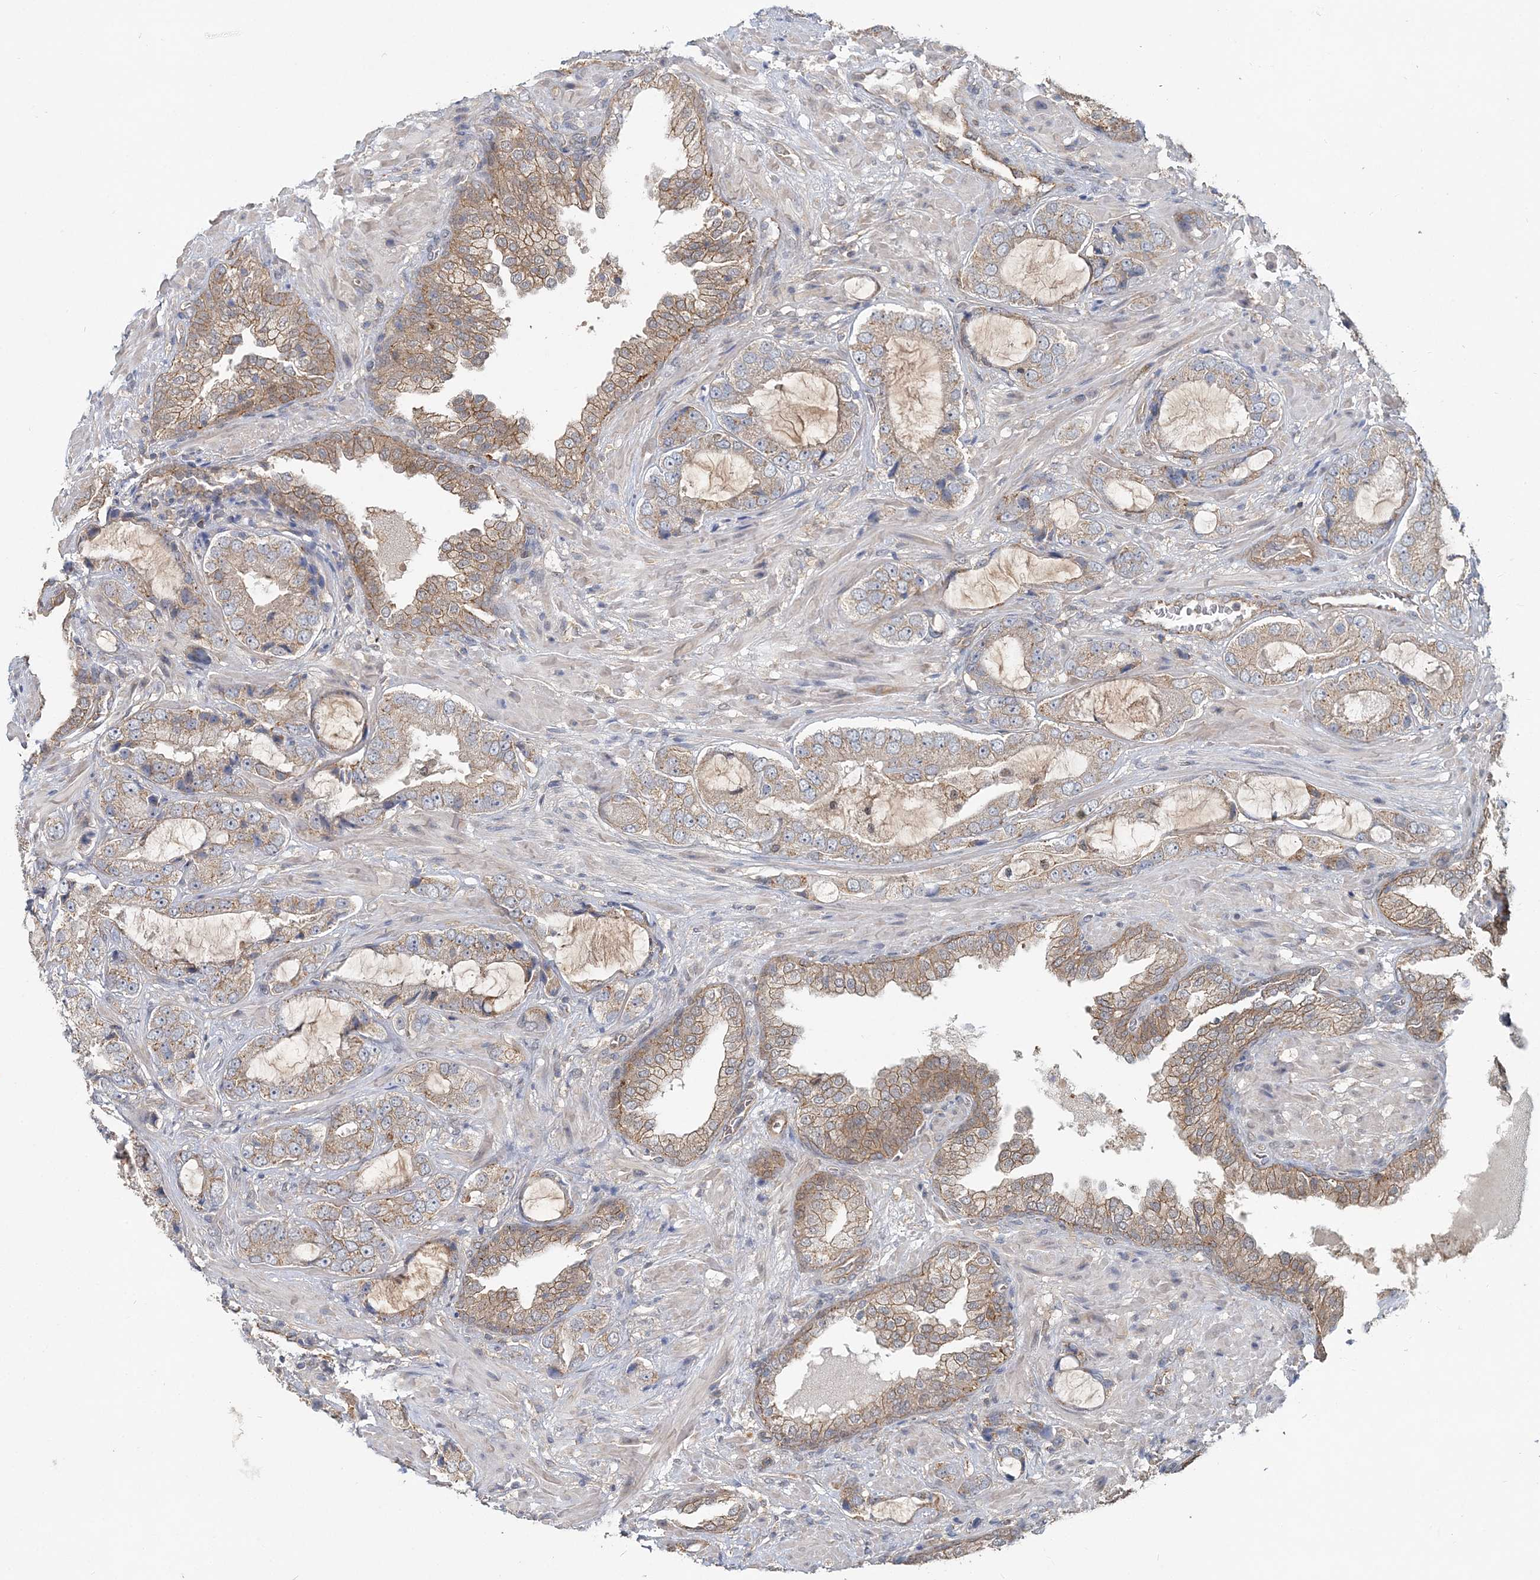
{"staining": {"intensity": "weak", "quantity": ">75%", "location": "cytoplasmic/membranous"}, "tissue": "prostate cancer", "cell_type": "Tumor cells", "image_type": "cancer", "snomed": [{"axis": "morphology", "description": "Normal tissue, NOS"}, {"axis": "morphology", "description": "Adenocarcinoma, High grade"}, {"axis": "topography", "description": "Prostate"}, {"axis": "topography", "description": "Peripheral nerve tissue"}], "caption": "Prostate adenocarcinoma (high-grade) was stained to show a protein in brown. There is low levels of weak cytoplasmic/membranous staining in approximately >75% of tumor cells. (brown staining indicates protein expression, while blue staining denotes nuclei).", "gene": "MAT2B", "patient": {"sex": "male", "age": 59}}